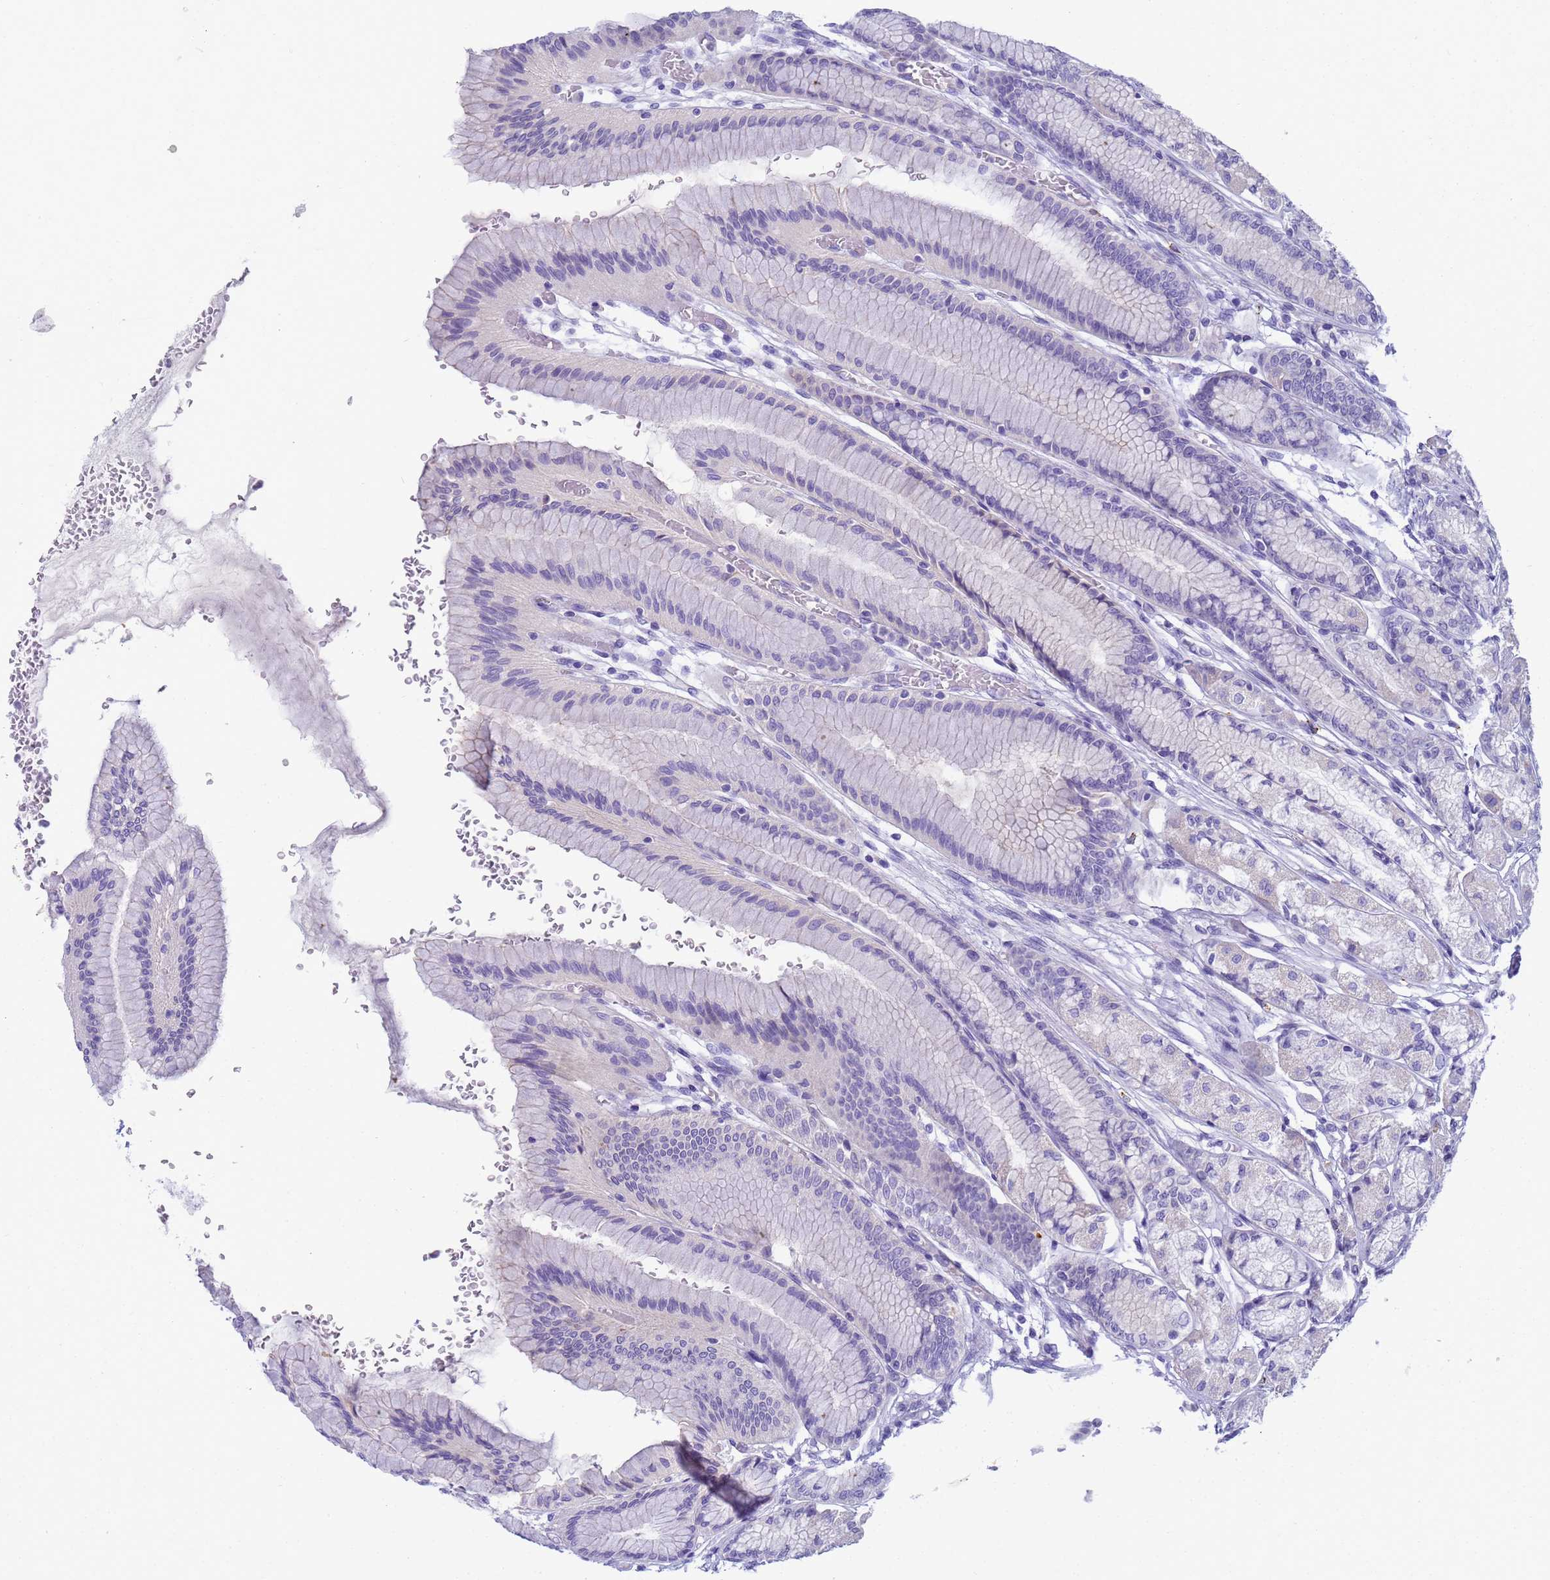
{"staining": {"intensity": "negative", "quantity": "none", "location": "none"}, "tissue": "stomach", "cell_type": "Glandular cells", "image_type": "normal", "snomed": [{"axis": "morphology", "description": "Normal tissue, NOS"}, {"axis": "morphology", "description": "Adenocarcinoma, NOS"}, {"axis": "morphology", "description": "Adenocarcinoma, High grade"}, {"axis": "topography", "description": "Stomach, upper"}, {"axis": "topography", "description": "Stomach"}], "caption": "There is no significant staining in glandular cells of stomach. The staining was performed using DAB (3,3'-diaminobenzidine) to visualize the protein expression in brown, while the nuclei were stained in blue with hematoxylin (Magnification: 20x).", "gene": "RNASE2", "patient": {"sex": "female", "age": 65}}